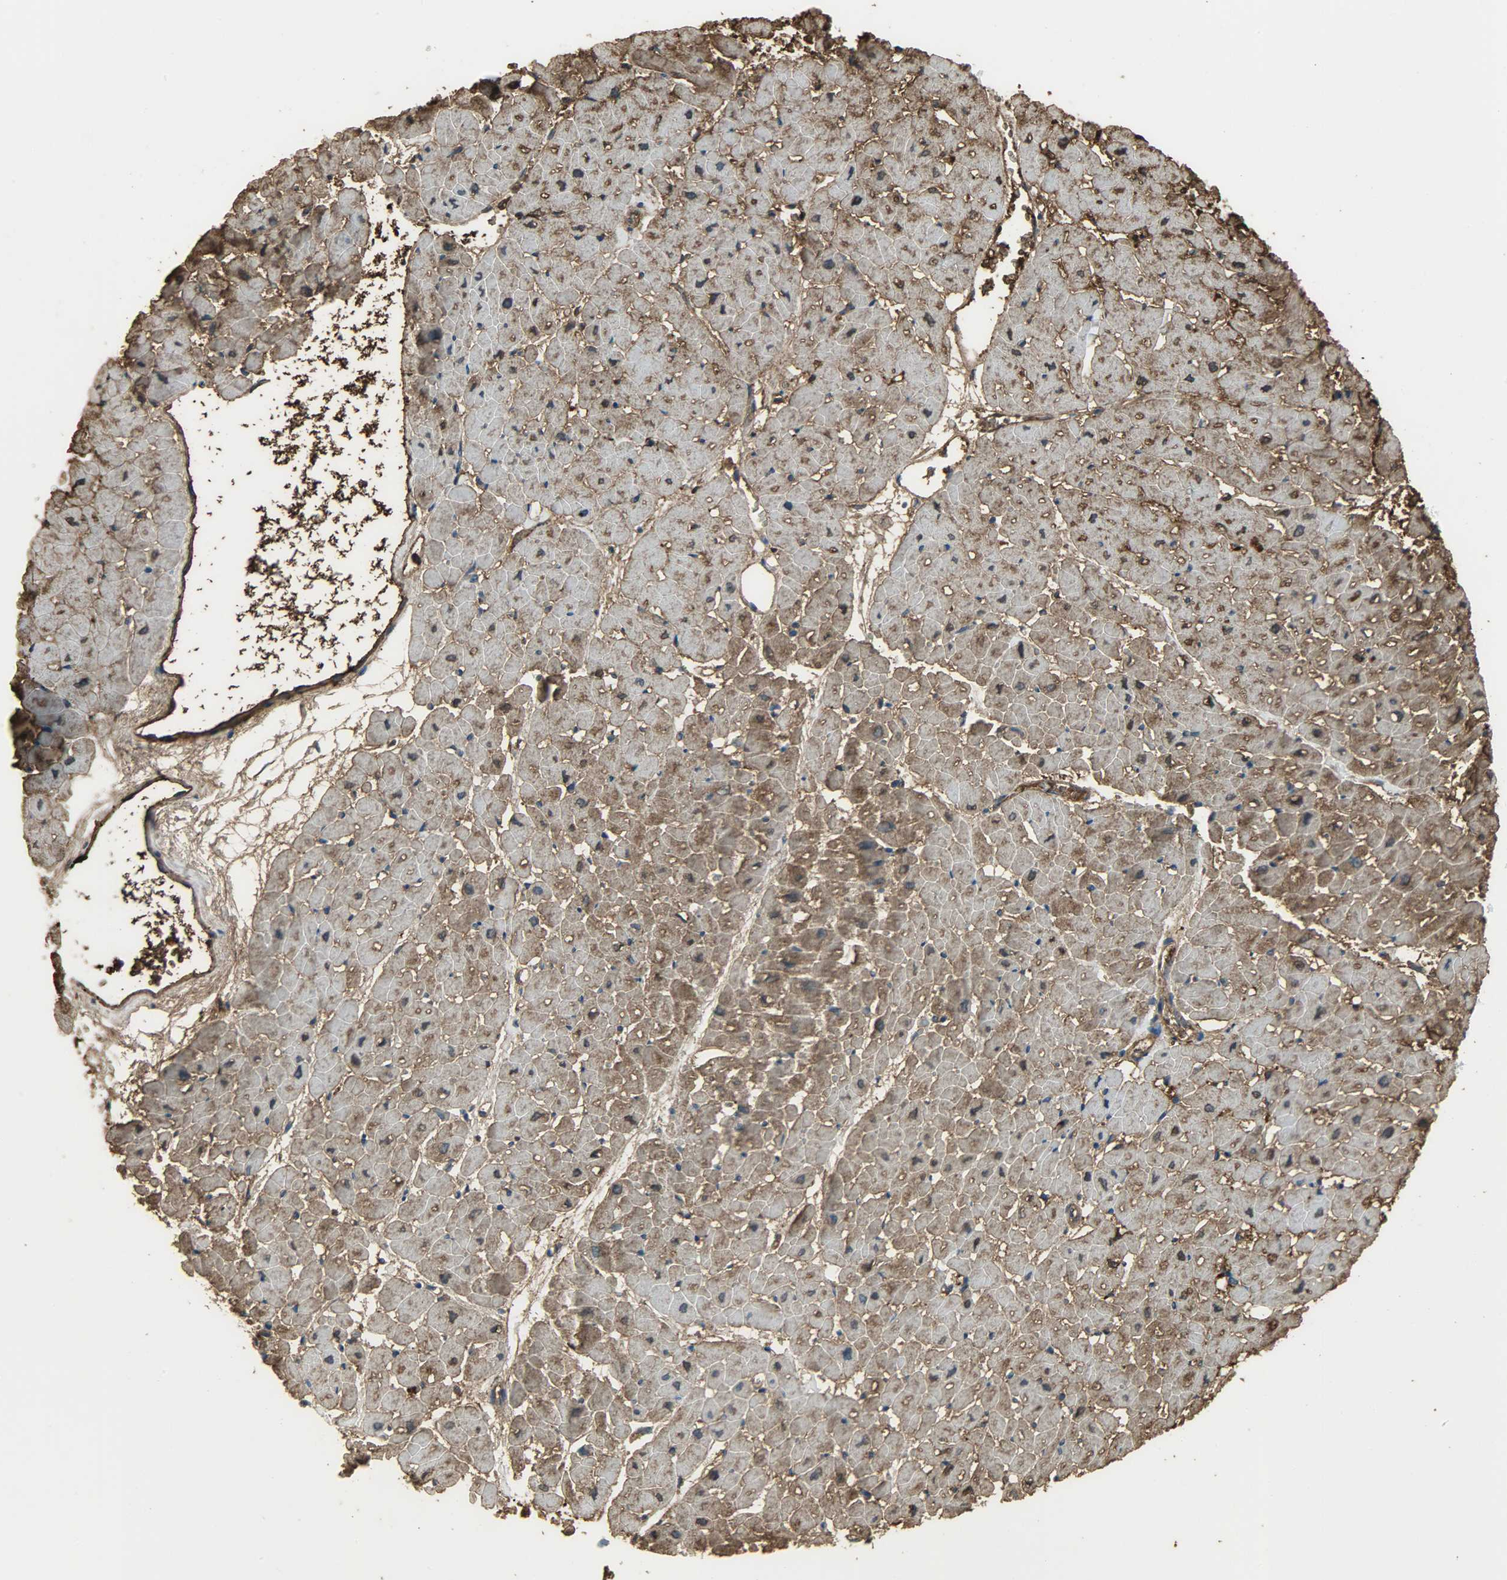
{"staining": {"intensity": "moderate", "quantity": ">75%", "location": "cytoplasmic/membranous,nuclear"}, "tissue": "heart muscle", "cell_type": "Cardiomyocytes", "image_type": "normal", "snomed": [{"axis": "morphology", "description": "Normal tissue, NOS"}, {"axis": "topography", "description": "Heart"}], "caption": "Immunohistochemical staining of unremarkable heart muscle shows >75% levels of moderate cytoplasmic/membranous,nuclear protein expression in about >75% of cardiomyocytes. Nuclei are stained in blue.", "gene": "LDHB", "patient": {"sex": "male", "age": 45}}